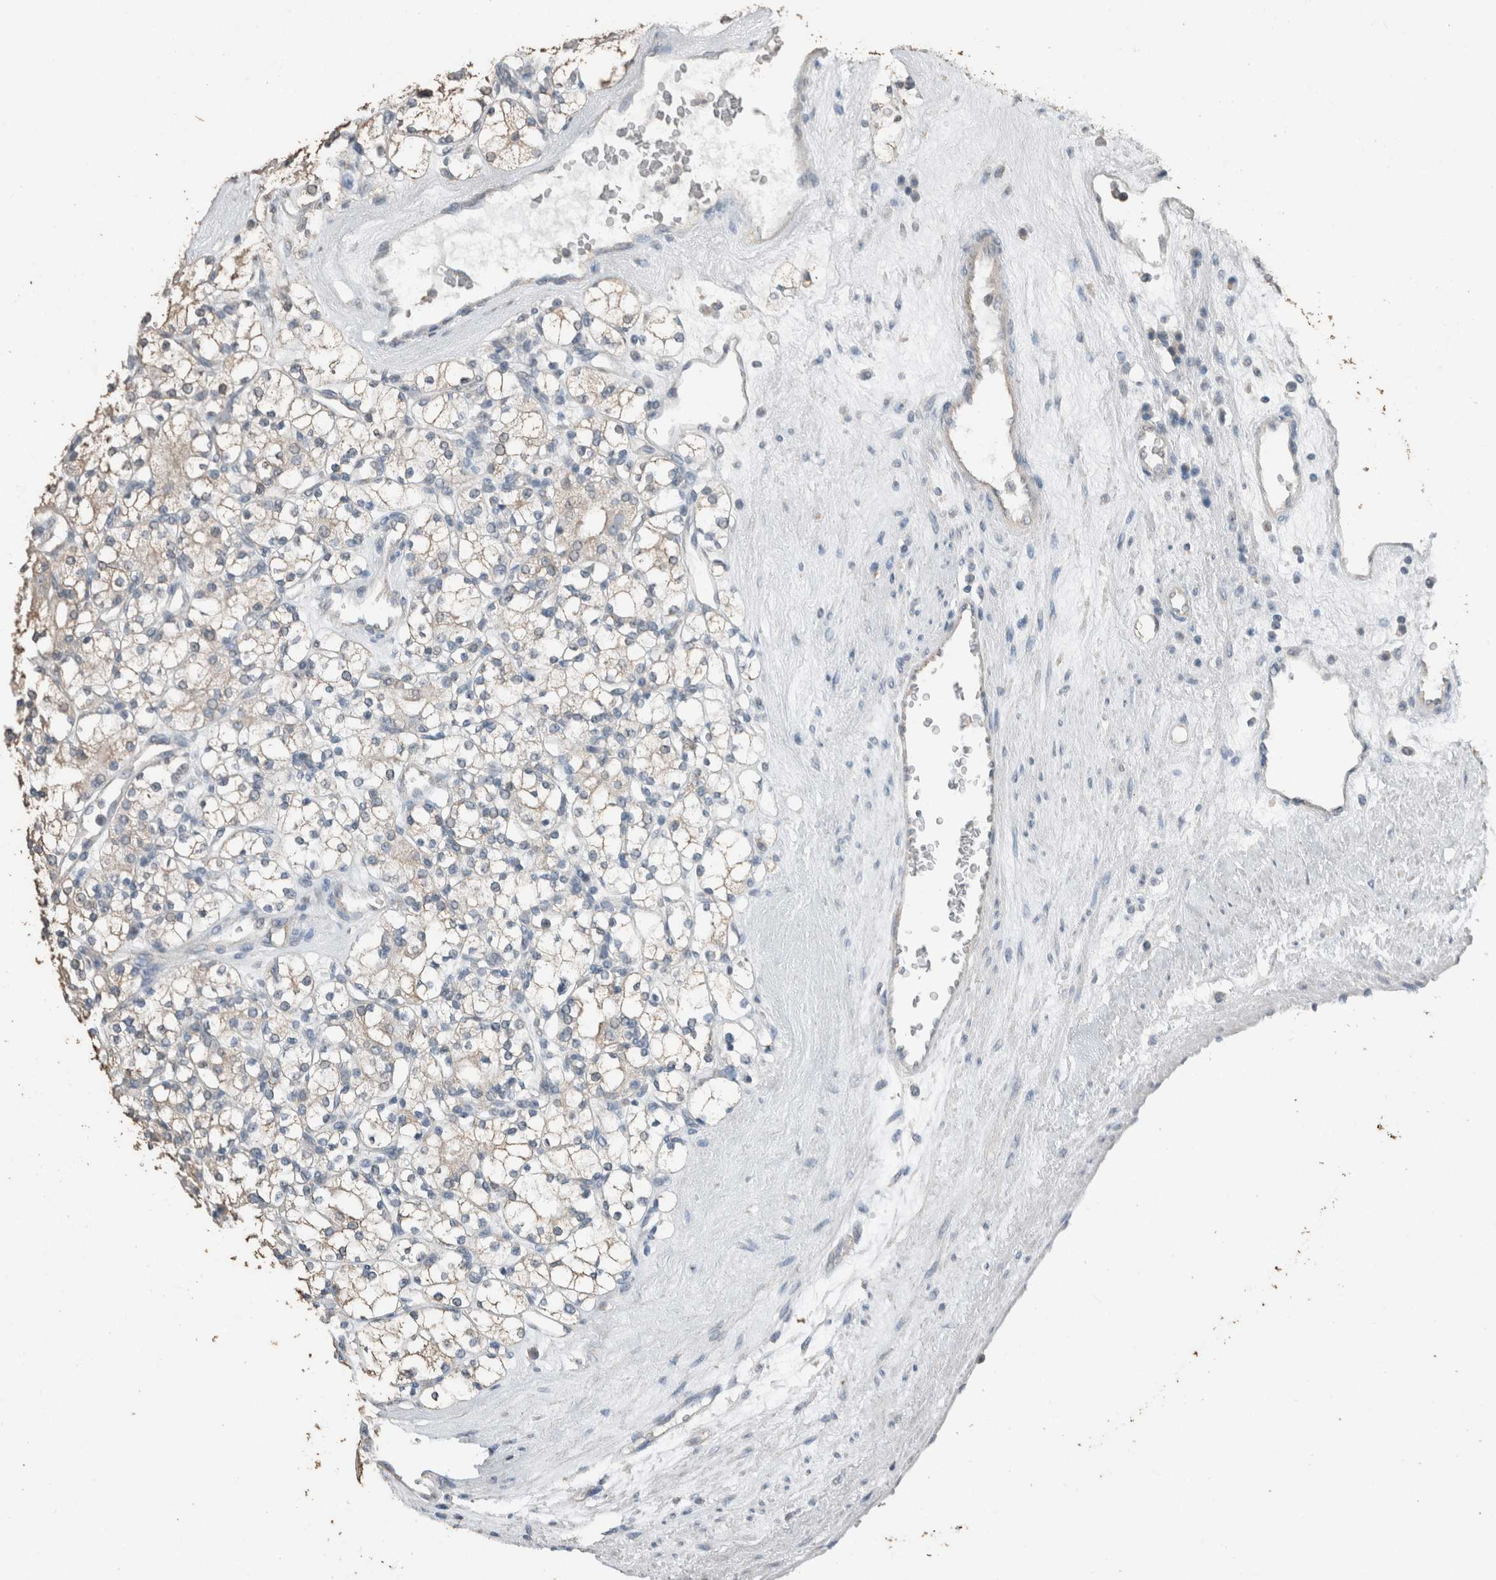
{"staining": {"intensity": "weak", "quantity": "25%-75%", "location": "cytoplasmic/membranous"}, "tissue": "renal cancer", "cell_type": "Tumor cells", "image_type": "cancer", "snomed": [{"axis": "morphology", "description": "Adenocarcinoma, NOS"}, {"axis": "topography", "description": "Kidney"}], "caption": "The immunohistochemical stain labels weak cytoplasmic/membranous positivity in tumor cells of renal cancer (adenocarcinoma) tissue.", "gene": "ACVR2B", "patient": {"sex": "male", "age": 77}}